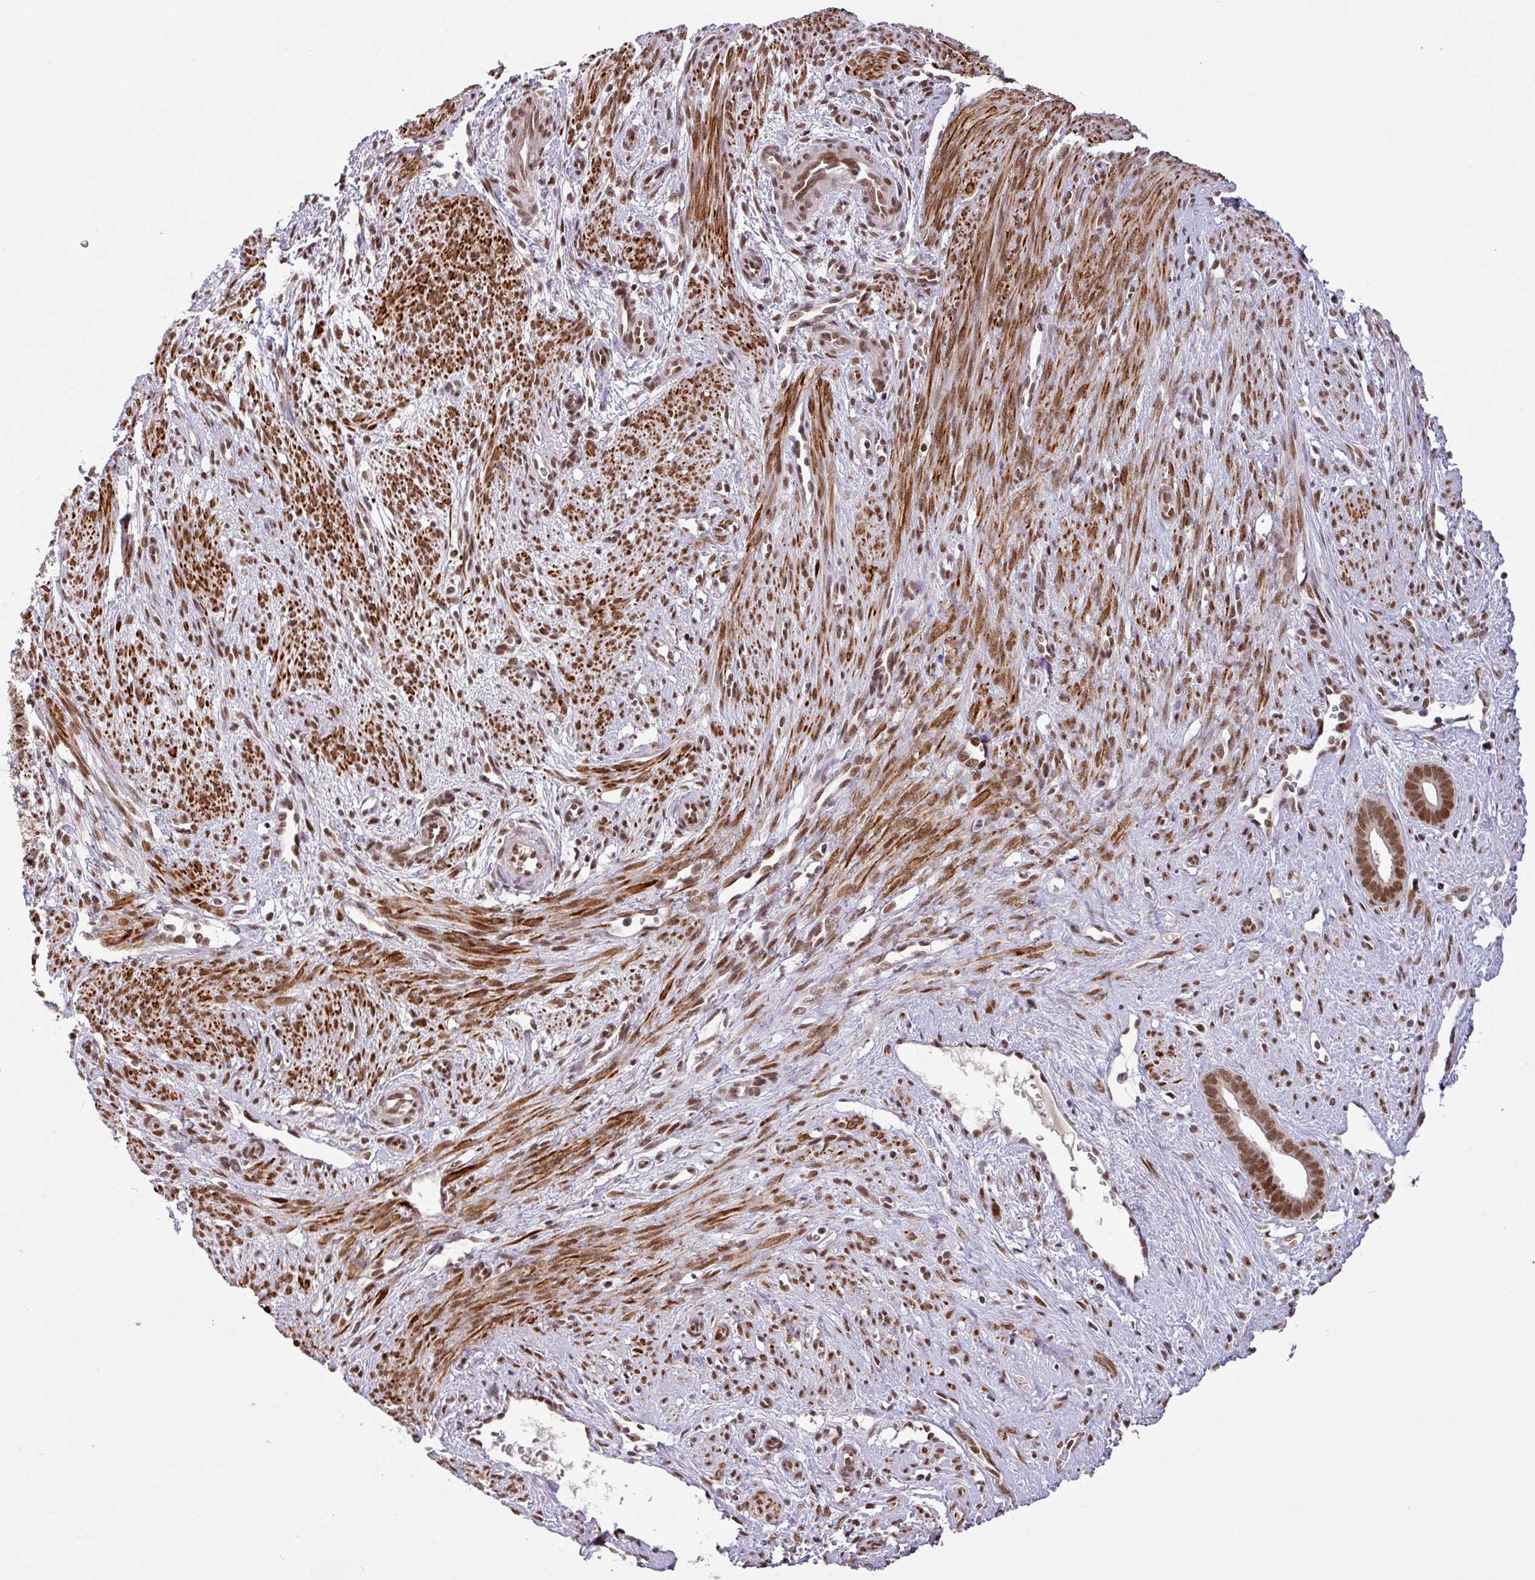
{"staining": {"intensity": "moderate", "quantity": ">75%", "location": "nuclear"}, "tissue": "endometrium", "cell_type": "Cells in endometrial stroma", "image_type": "normal", "snomed": [{"axis": "morphology", "description": "Normal tissue, NOS"}, {"axis": "topography", "description": "Endometrium"}], "caption": "High-power microscopy captured an immunohistochemistry (IHC) image of unremarkable endometrium, revealing moderate nuclear expression in about >75% of cells in endometrial stroma.", "gene": "SRSF2", "patient": {"sex": "female", "age": 61}}